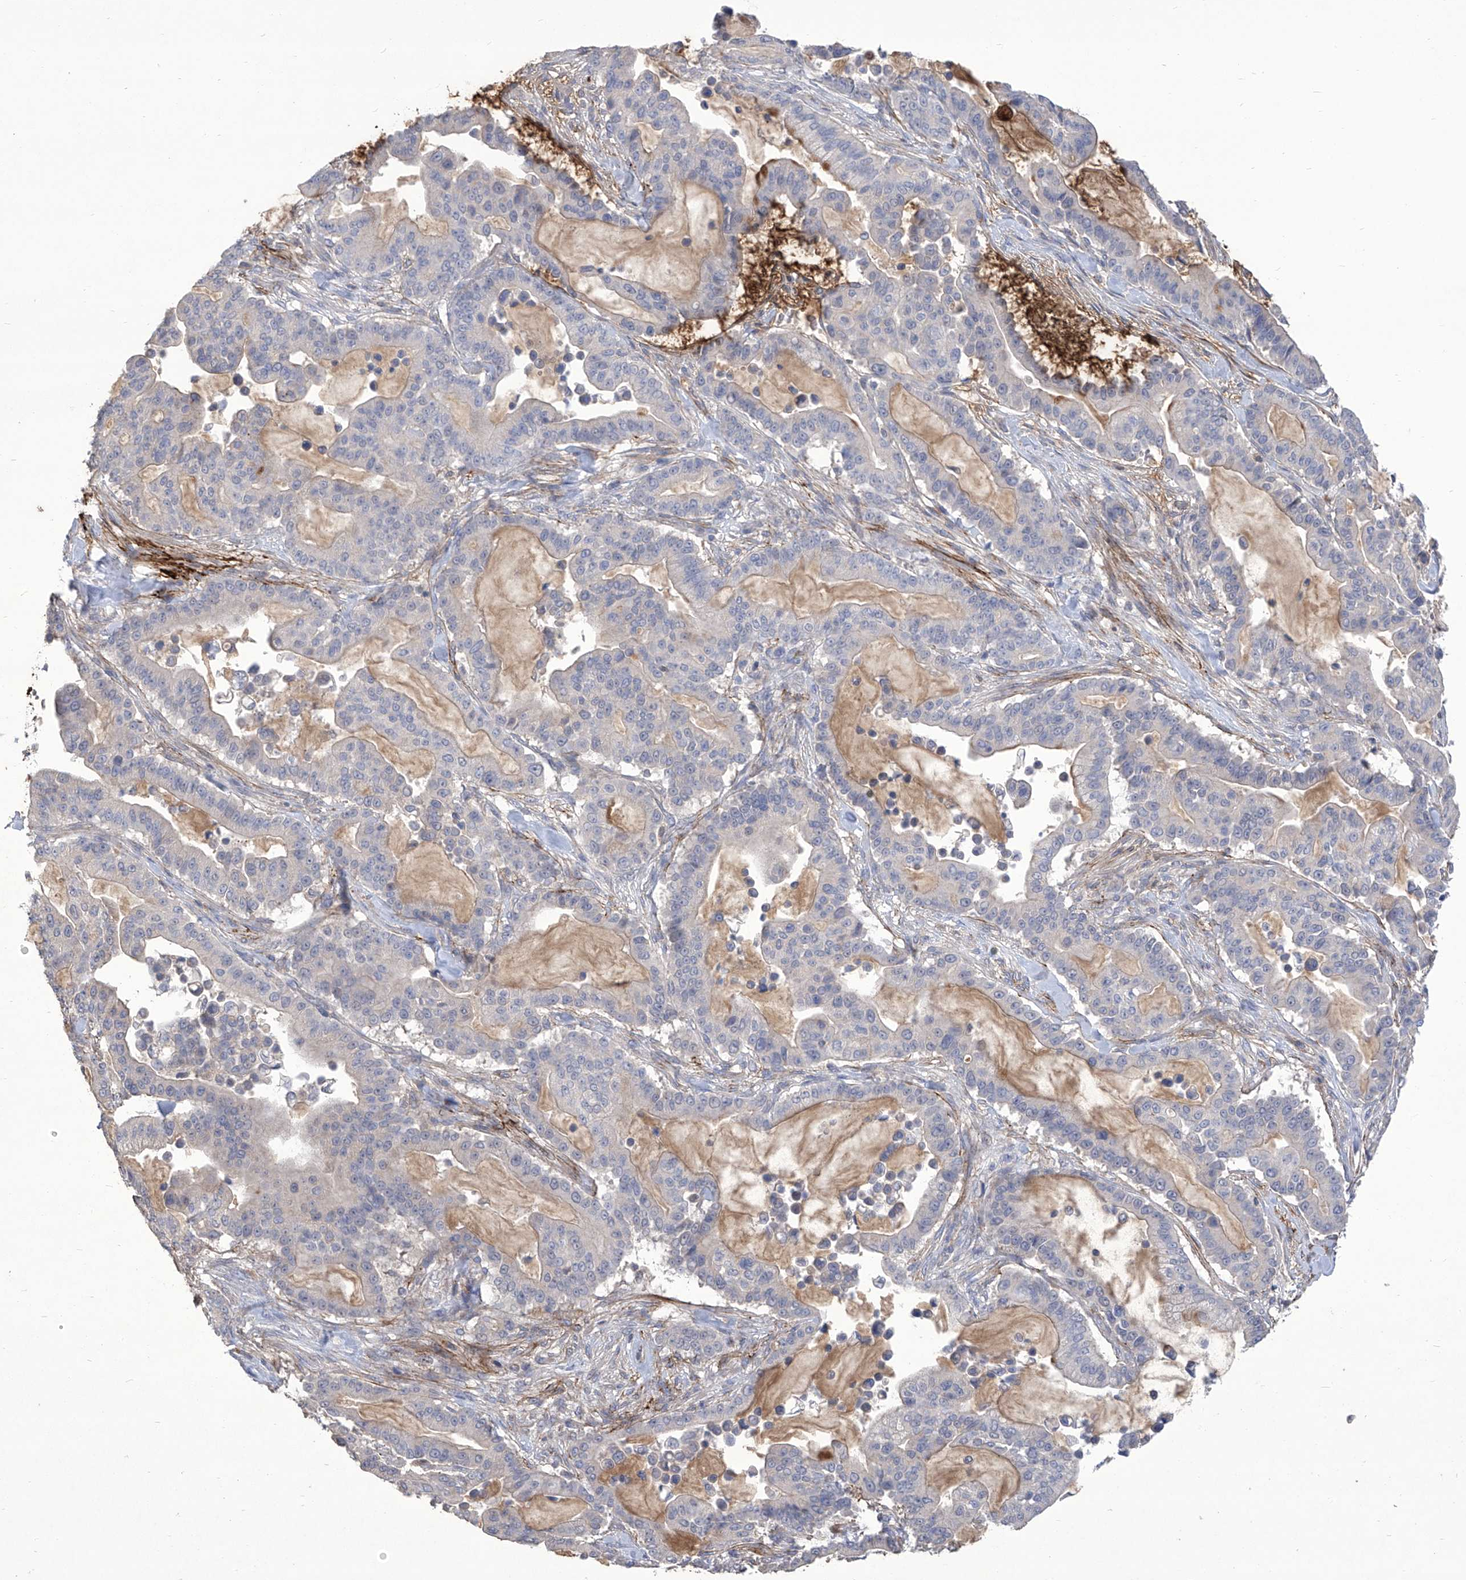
{"staining": {"intensity": "negative", "quantity": "none", "location": "none"}, "tissue": "pancreatic cancer", "cell_type": "Tumor cells", "image_type": "cancer", "snomed": [{"axis": "morphology", "description": "Adenocarcinoma, NOS"}, {"axis": "topography", "description": "Pancreas"}], "caption": "Immunohistochemical staining of human pancreatic adenocarcinoma shows no significant positivity in tumor cells.", "gene": "TXNIP", "patient": {"sex": "male", "age": 63}}